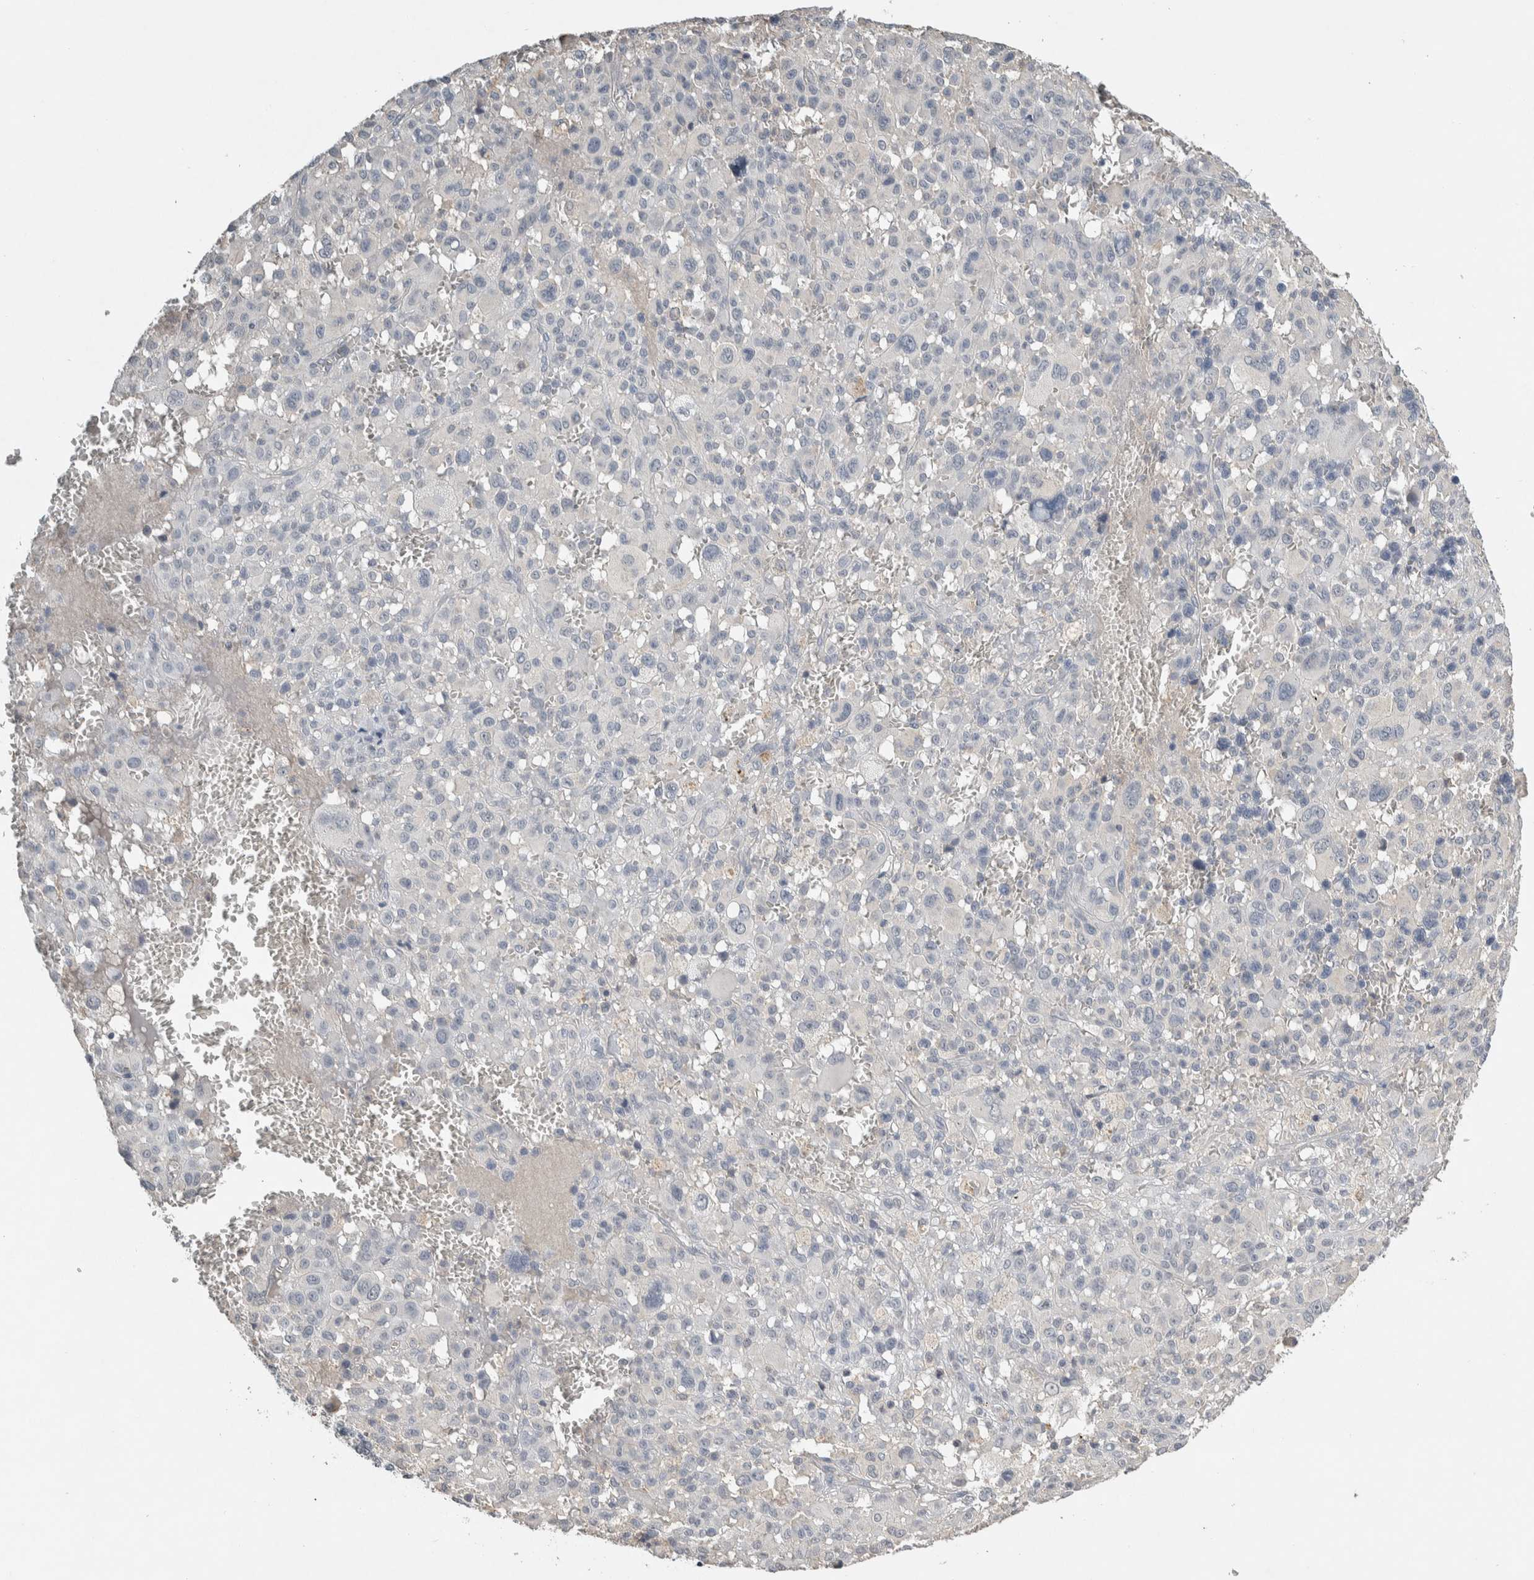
{"staining": {"intensity": "negative", "quantity": "none", "location": "none"}, "tissue": "melanoma", "cell_type": "Tumor cells", "image_type": "cancer", "snomed": [{"axis": "morphology", "description": "Malignant melanoma, Metastatic site"}, {"axis": "topography", "description": "Skin"}], "caption": "A micrograph of human malignant melanoma (metastatic site) is negative for staining in tumor cells.", "gene": "EIF3H", "patient": {"sex": "female", "age": 74}}